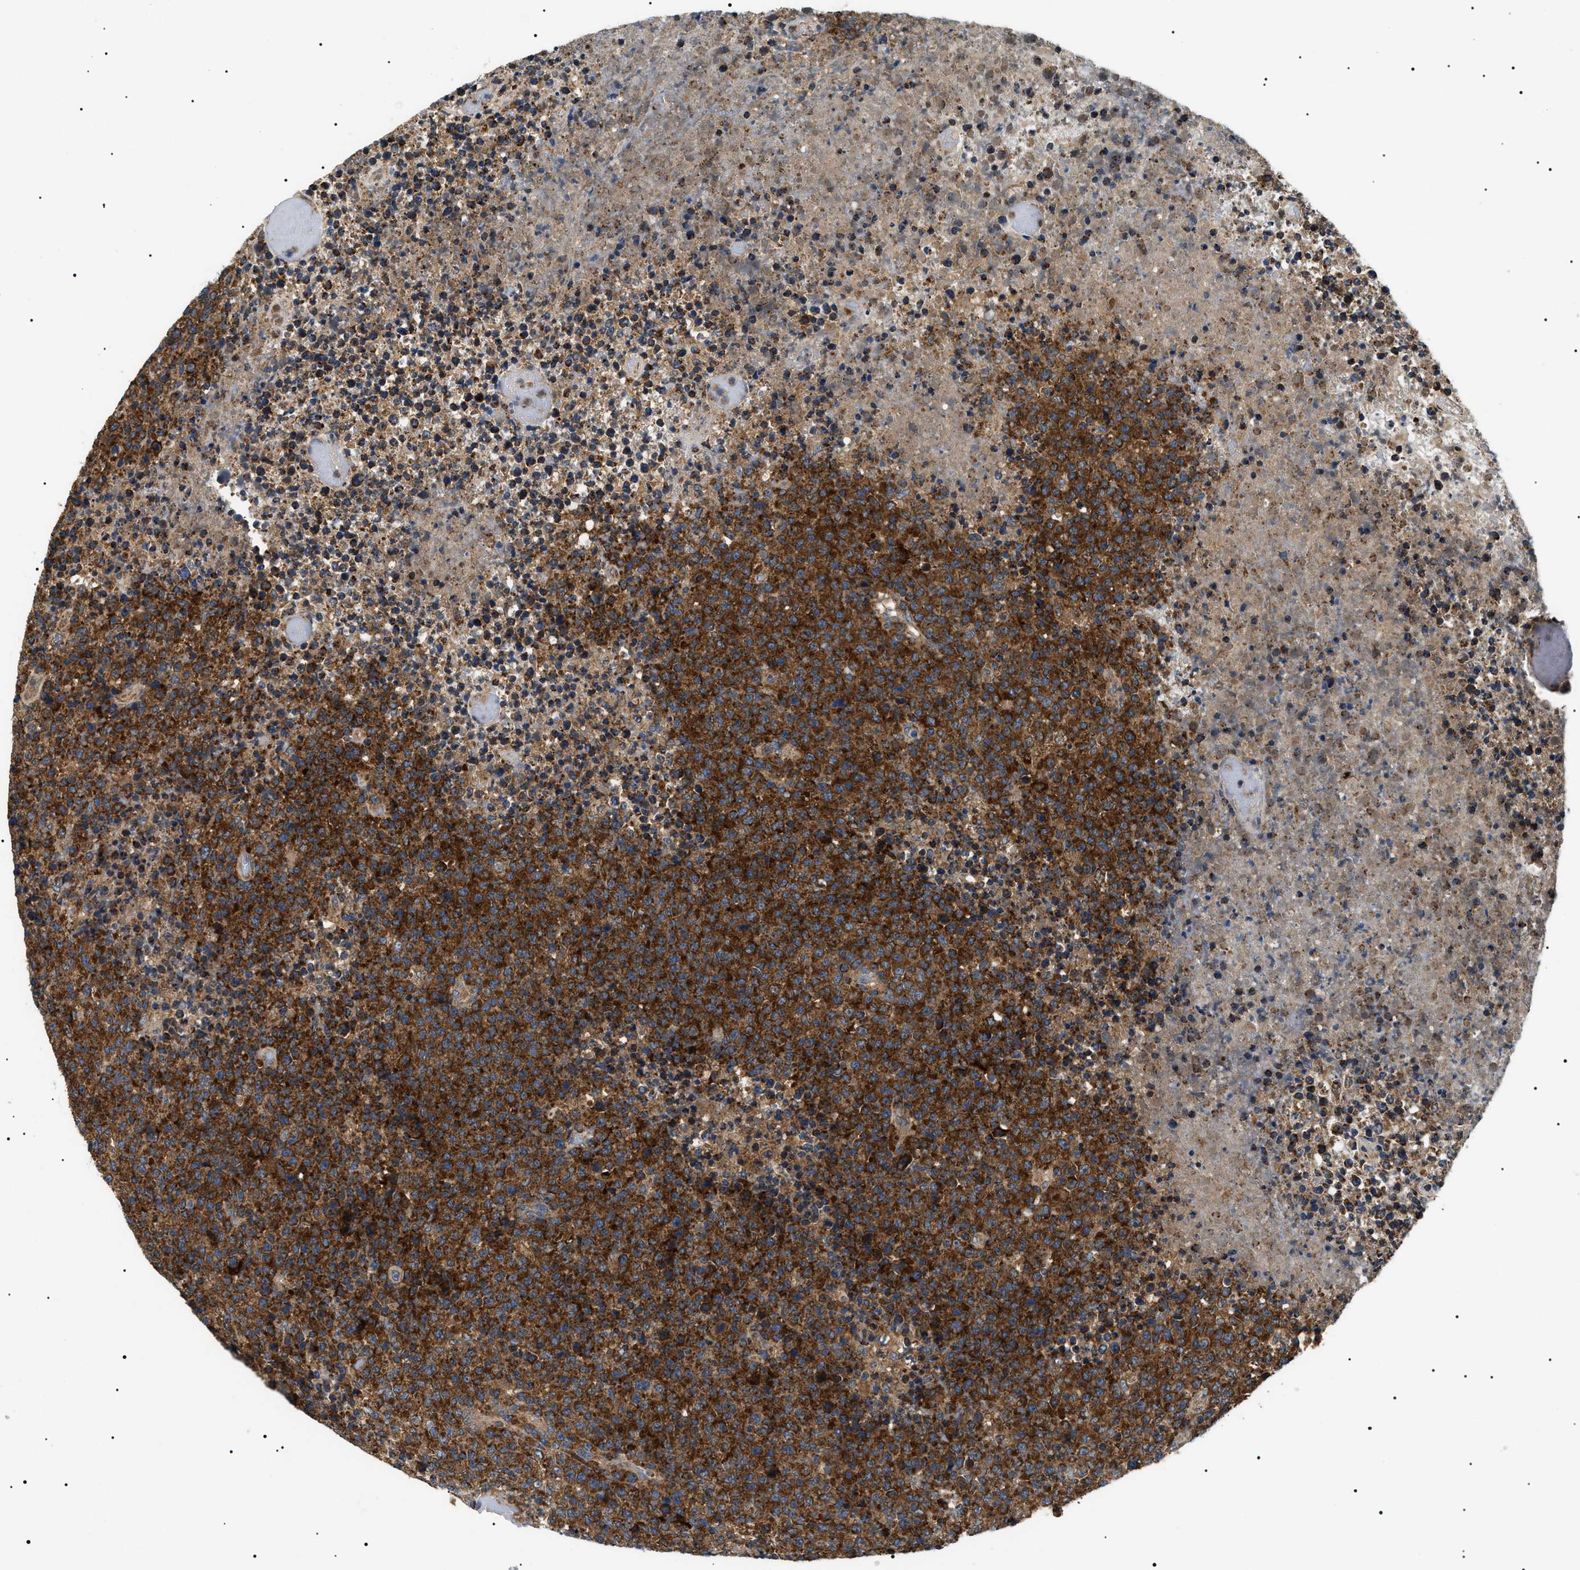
{"staining": {"intensity": "strong", "quantity": ">75%", "location": "cytoplasmic/membranous"}, "tissue": "lymphoma", "cell_type": "Tumor cells", "image_type": "cancer", "snomed": [{"axis": "morphology", "description": "Malignant lymphoma, non-Hodgkin's type, High grade"}, {"axis": "topography", "description": "Lymph node"}], "caption": "High-magnification brightfield microscopy of high-grade malignant lymphoma, non-Hodgkin's type stained with DAB (brown) and counterstained with hematoxylin (blue). tumor cells exhibit strong cytoplasmic/membranous expression is present in approximately>75% of cells.", "gene": "OXSM", "patient": {"sex": "male", "age": 13}}